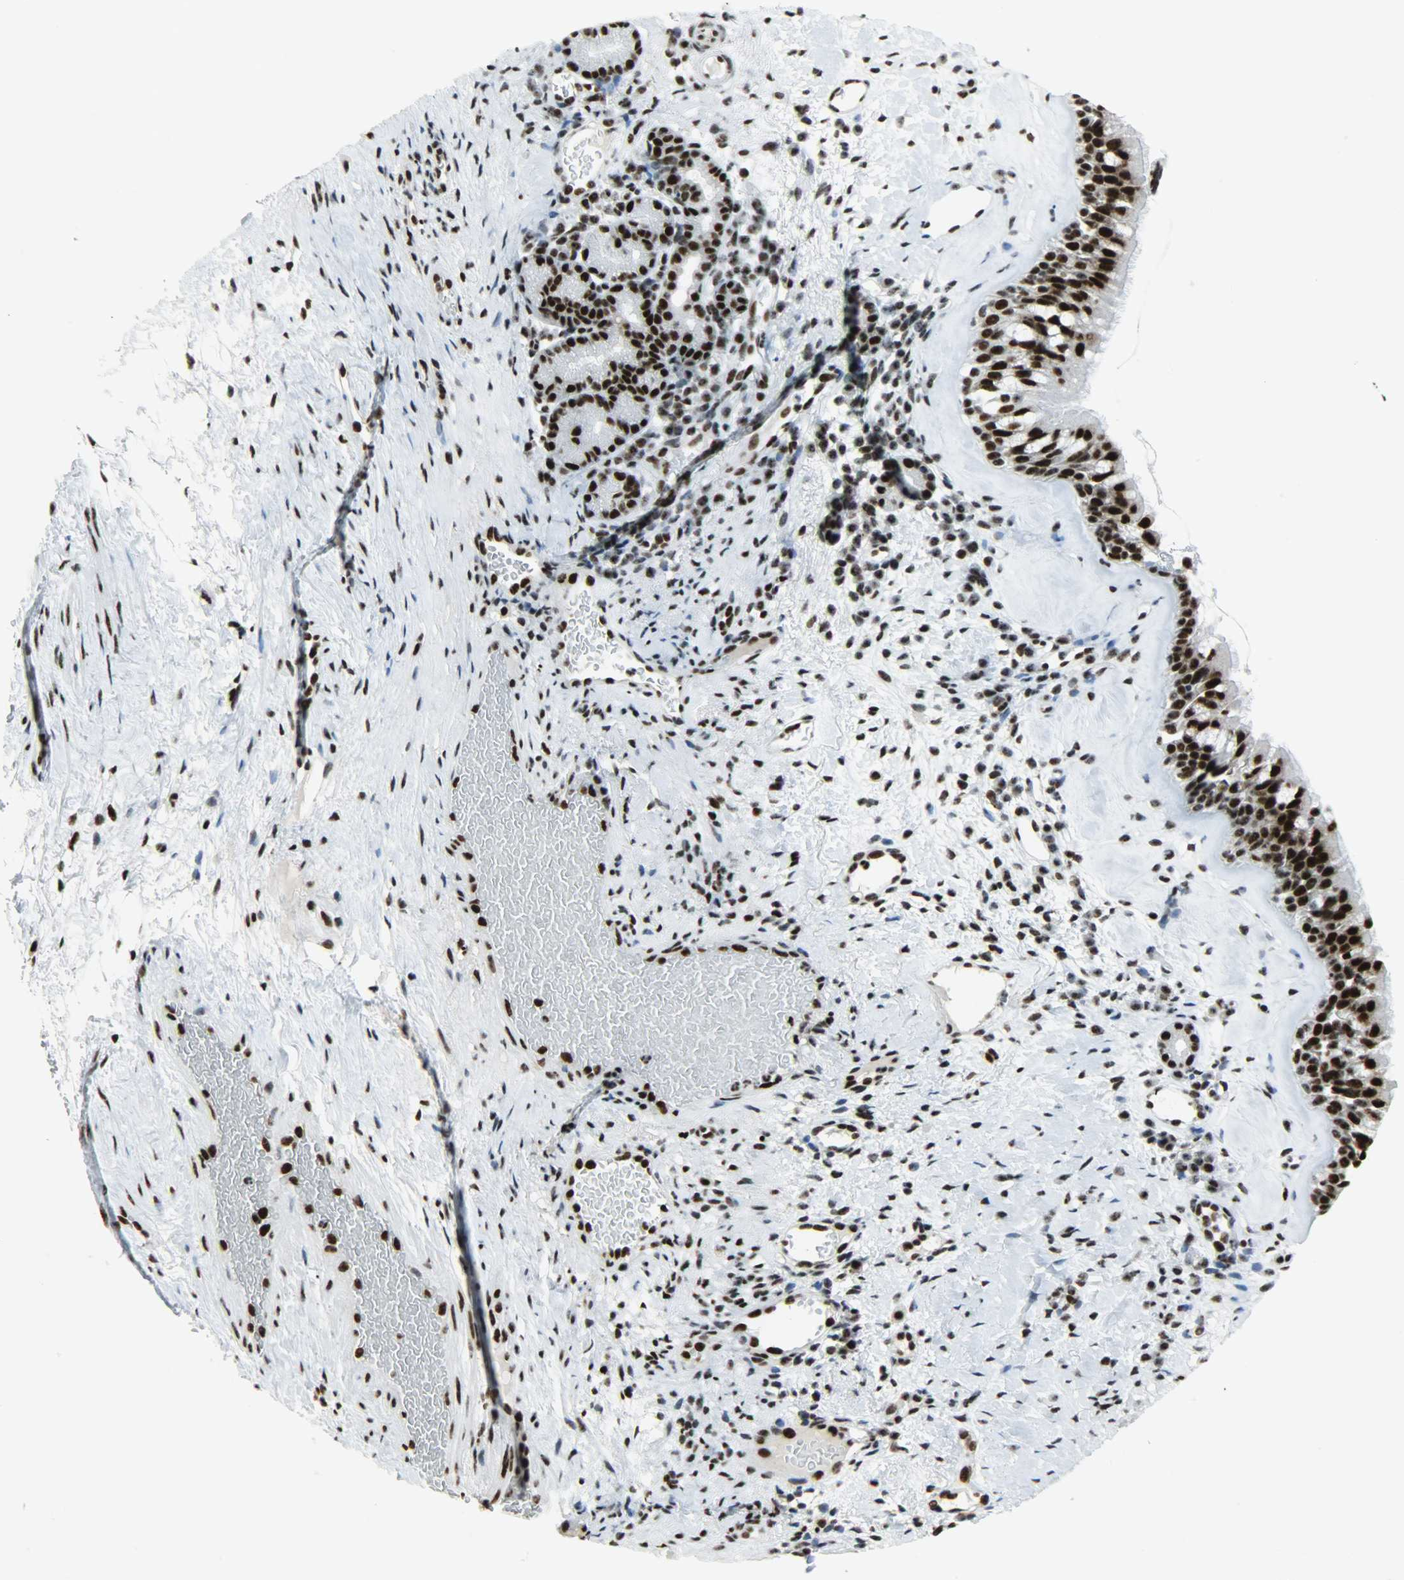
{"staining": {"intensity": "strong", "quantity": ">75%", "location": "nuclear"}, "tissue": "nasopharynx", "cell_type": "Respiratory epithelial cells", "image_type": "normal", "snomed": [{"axis": "morphology", "description": "Normal tissue, NOS"}, {"axis": "morphology", "description": "Inflammation, NOS"}, {"axis": "topography", "description": "Nasopharynx"}], "caption": "IHC of benign nasopharynx demonstrates high levels of strong nuclear expression in about >75% of respiratory epithelial cells.", "gene": "SNRPA", "patient": {"sex": "female", "age": 55}}